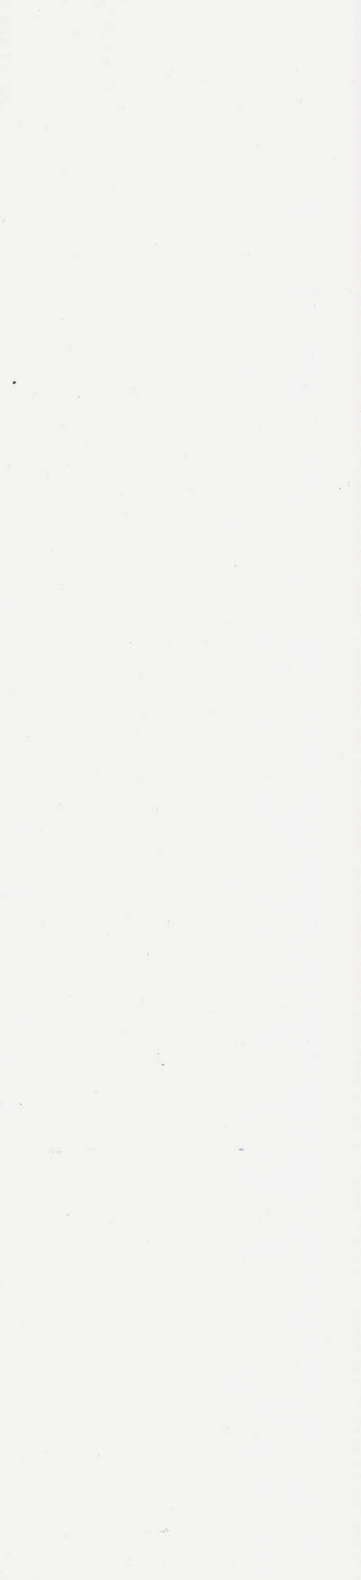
{"staining": {"intensity": "moderate", "quantity": ">75%", "location": "cytoplasmic/membranous"}, "tissue": "skin cancer", "cell_type": "Tumor cells", "image_type": "cancer", "snomed": [{"axis": "morphology", "description": "Squamous cell carcinoma, NOS"}, {"axis": "topography", "description": "Skin"}], "caption": "This histopathology image exhibits immunohistochemistry staining of human squamous cell carcinoma (skin), with medium moderate cytoplasmic/membranous positivity in approximately >75% of tumor cells.", "gene": "PIR", "patient": {"sex": "female", "age": 89}}